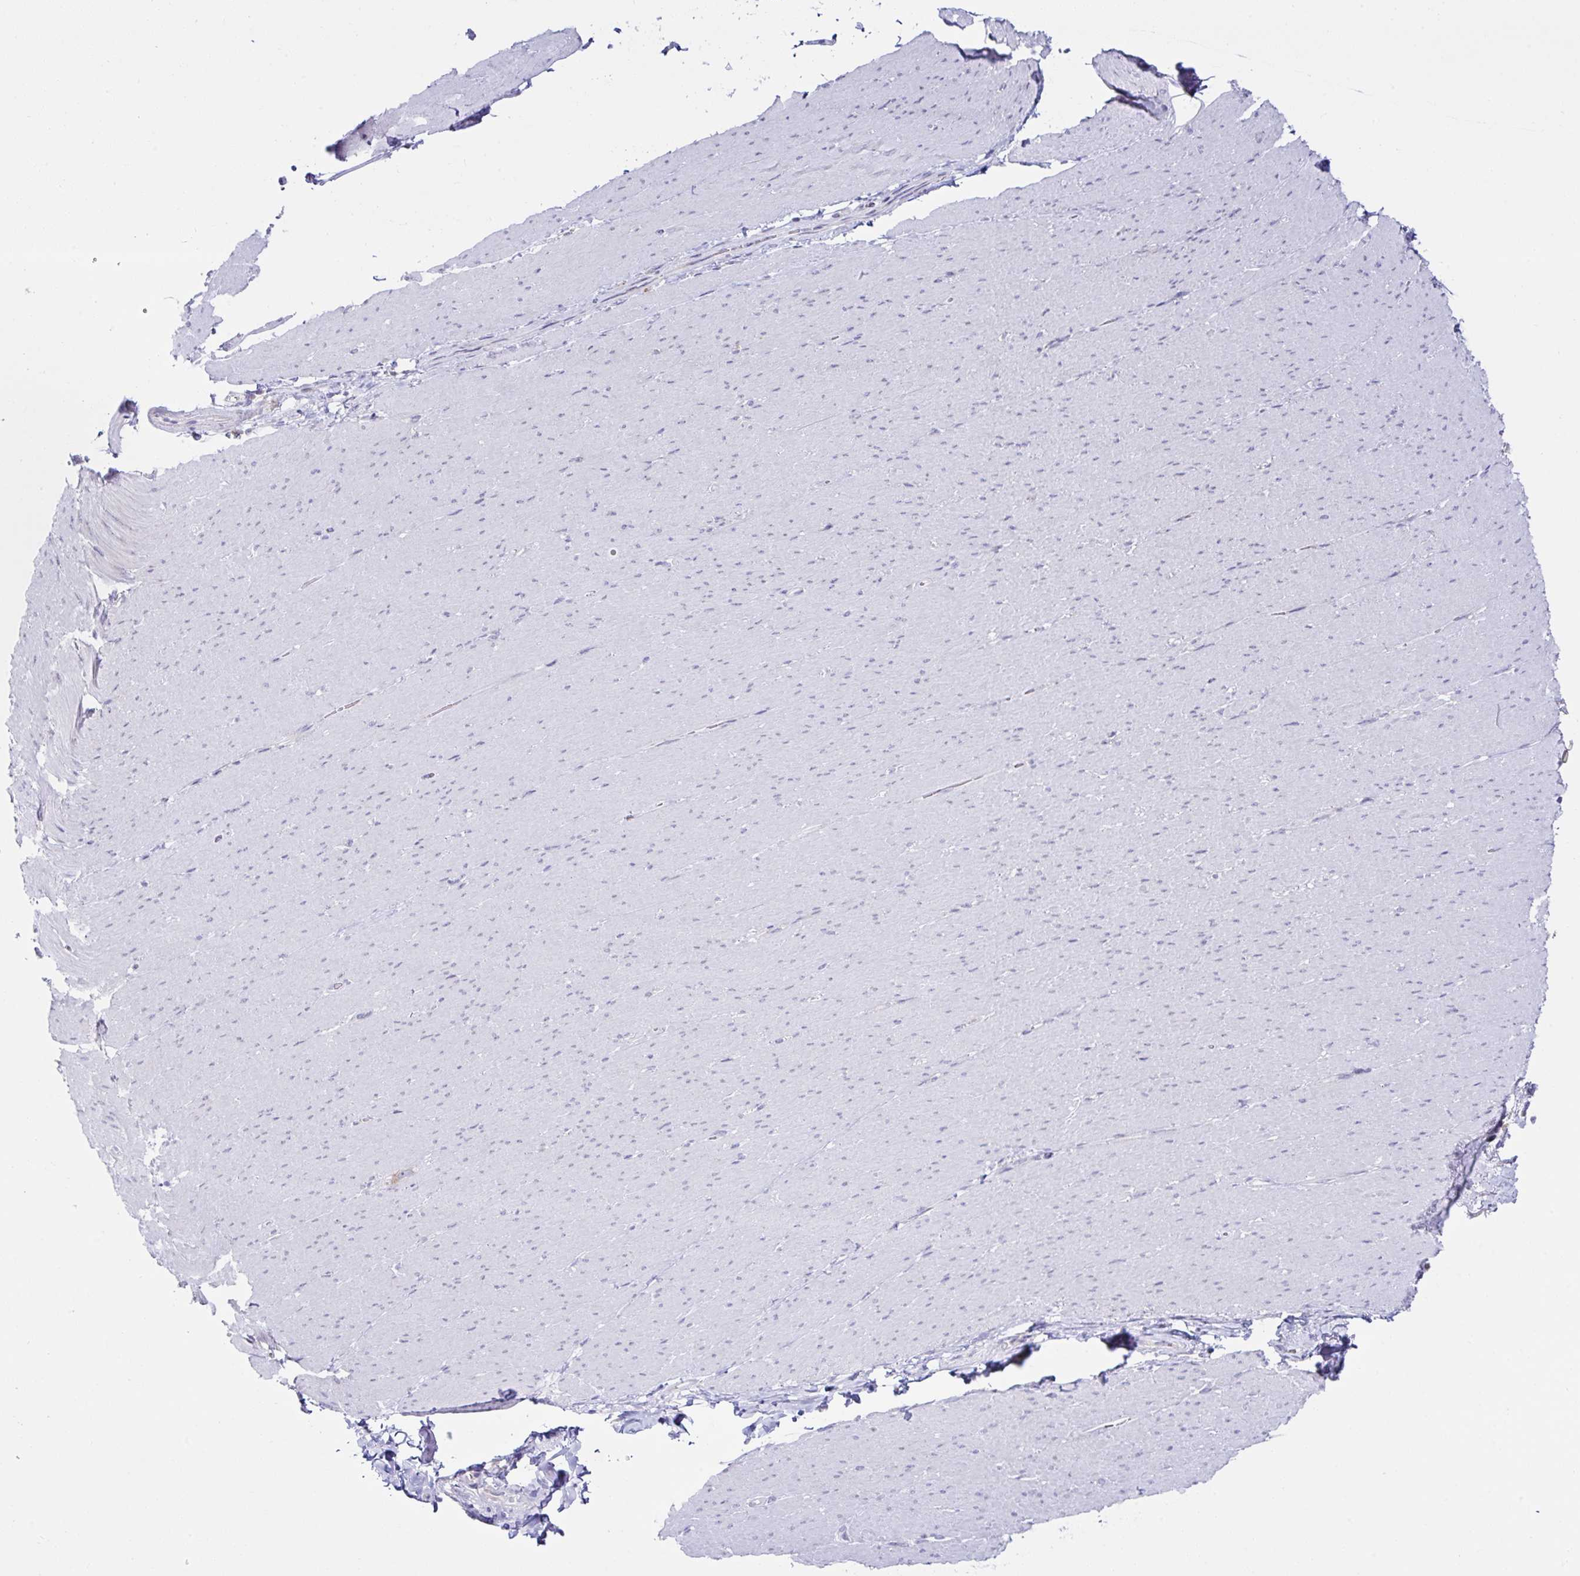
{"staining": {"intensity": "negative", "quantity": "none", "location": "none"}, "tissue": "smooth muscle", "cell_type": "Smooth muscle cells", "image_type": "normal", "snomed": [{"axis": "morphology", "description": "Normal tissue, NOS"}, {"axis": "topography", "description": "Smooth muscle"}, {"axis": "topography", "description": "Rectum"}], "caption": "Immunohistochemistry histopathology image of unremarkable smooth muscle: human smooth muscle stained with DAB (3,3'-diaminobenzidine) displays no significant protein expression in smooth muscle cells.", "gene": "FAU", "patient": {"sex": "male", "age": 53}}